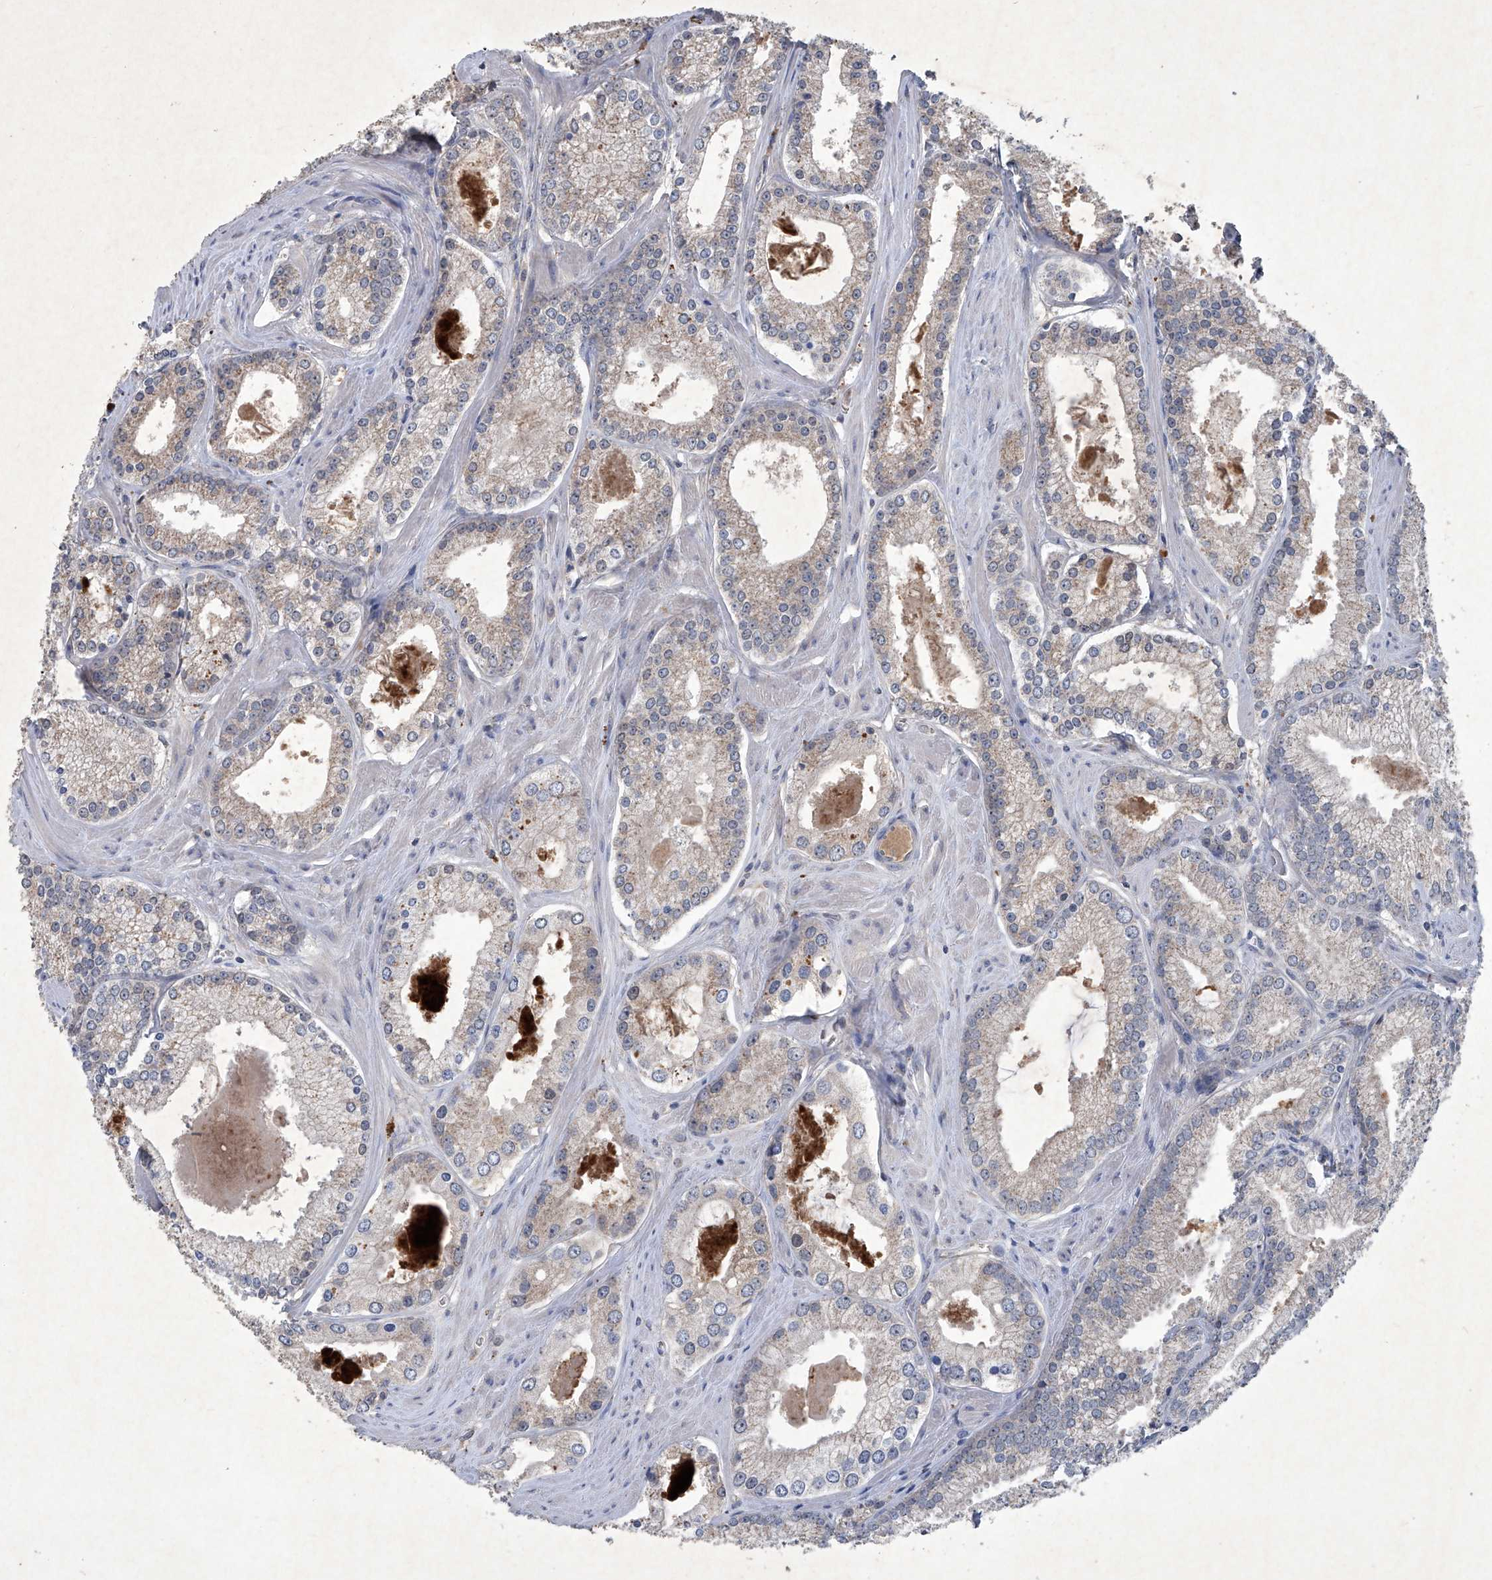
{"staining": {"intensity": "weak", "quantity": "<25%", "location": "cytoplasmic/membranous"}, "tissue": "prostate cancer", "cell_type": "Tumor cells", "image_type": "cancer", "snomed": [{"axis": "morphology", "description": "Adenocarcinoma, Low grade"}, {"axis": "topography", "description": "Prostate"}], "caption": "Tumor cells show no significant protein expression in prostate cancer. (DAB (3,3'-diaminobenzidine) immunohistochemistry, high magnification).", "gene": "PCSK5", "patient": {"sex": "male", "age": 54}}